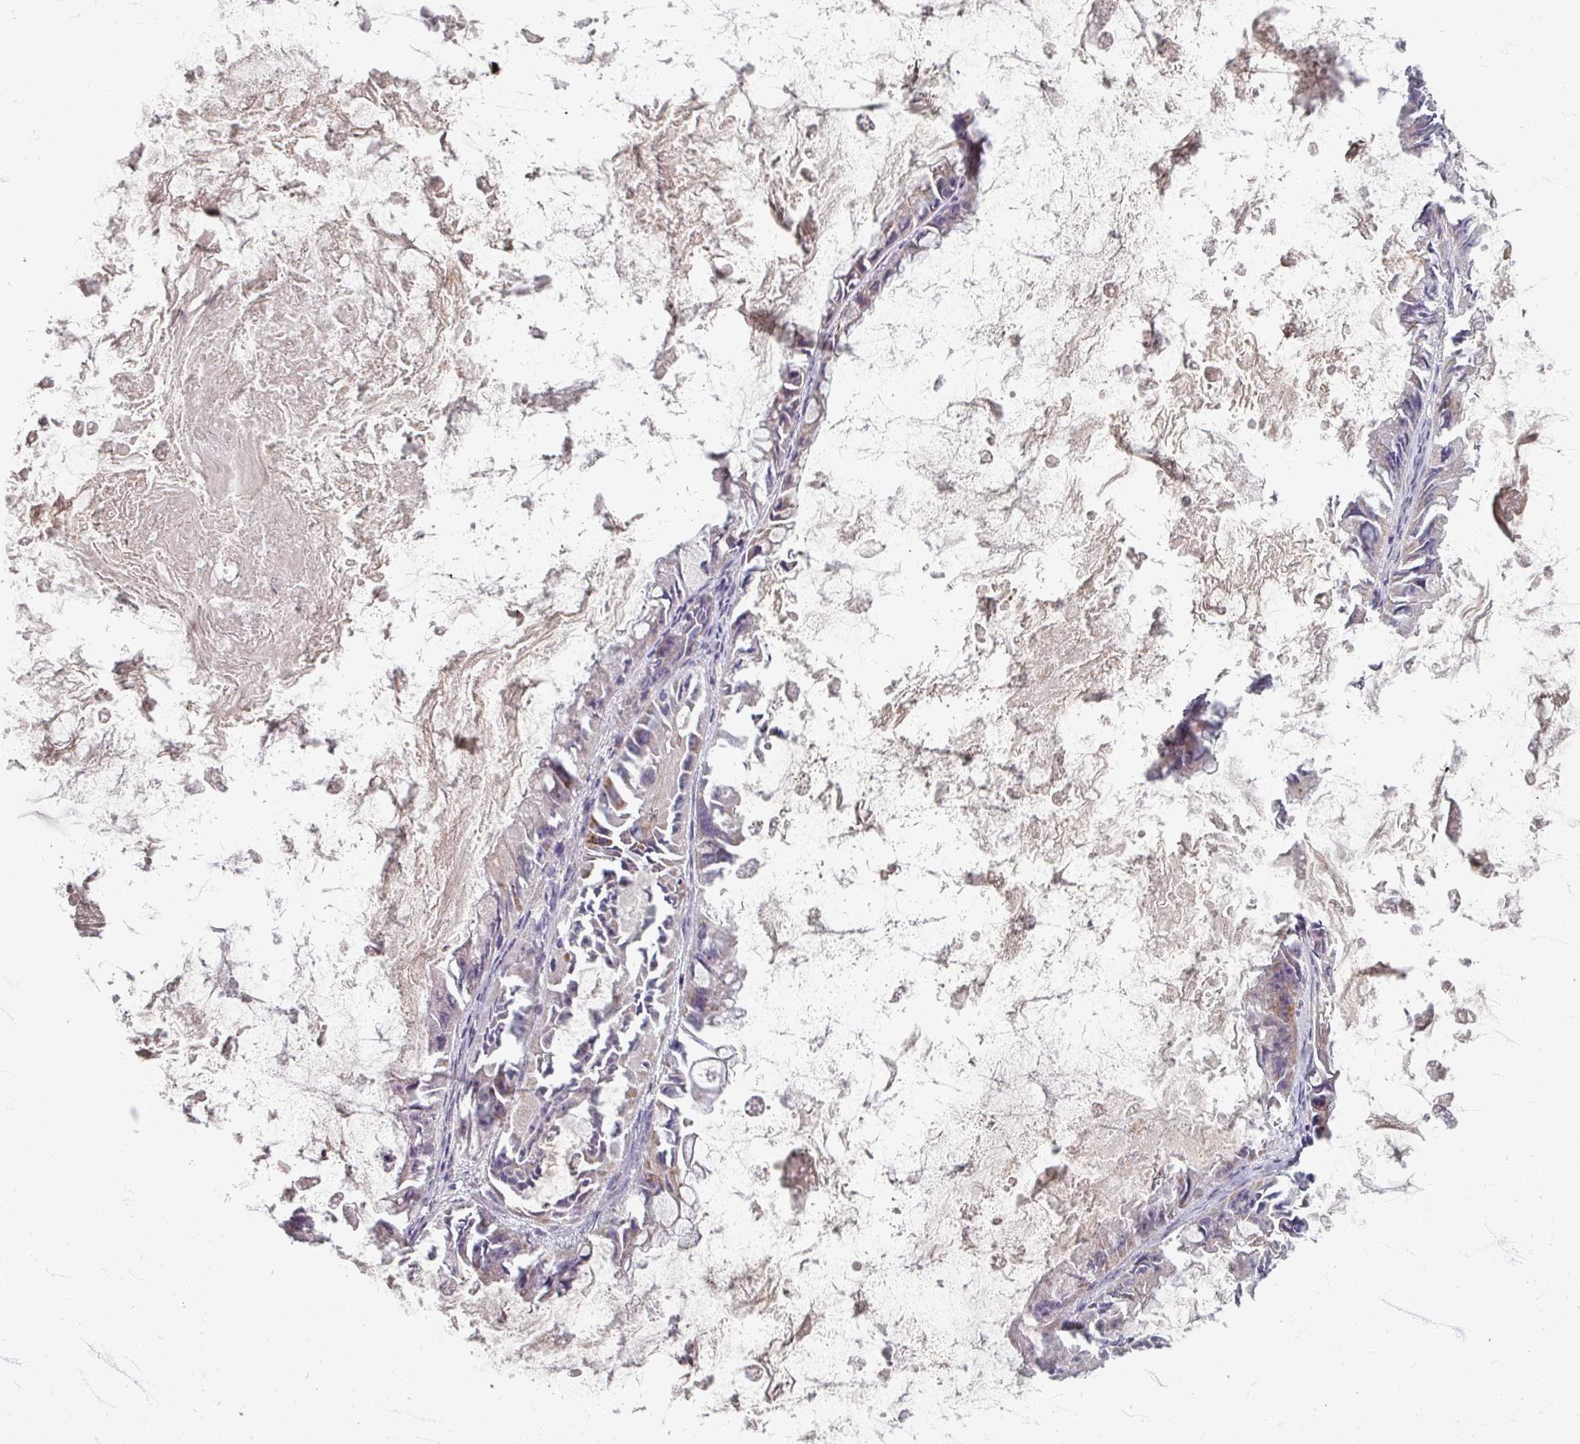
{"staining": {"intensity": "negative", "quantity": "none", "location": "none"}, "tissue": "ovarian cancer", "cell_type": "Tumor cells", "image_type": "cancer", "snomed": [{"axis": "morphology", "description": "Cystadenocarcinoma, mucinous, NOS"}, {"axis": "topography", "description": "Ovary"}], "caption": "A high-resolution micrograph shows IHC staining of mucinous cystadenocarcinoma (ovarian), which demonstrates no significant expression in tumor cells.", "gene": "GABARAPL1", "patient": {"sex": "female", "age": 61}}